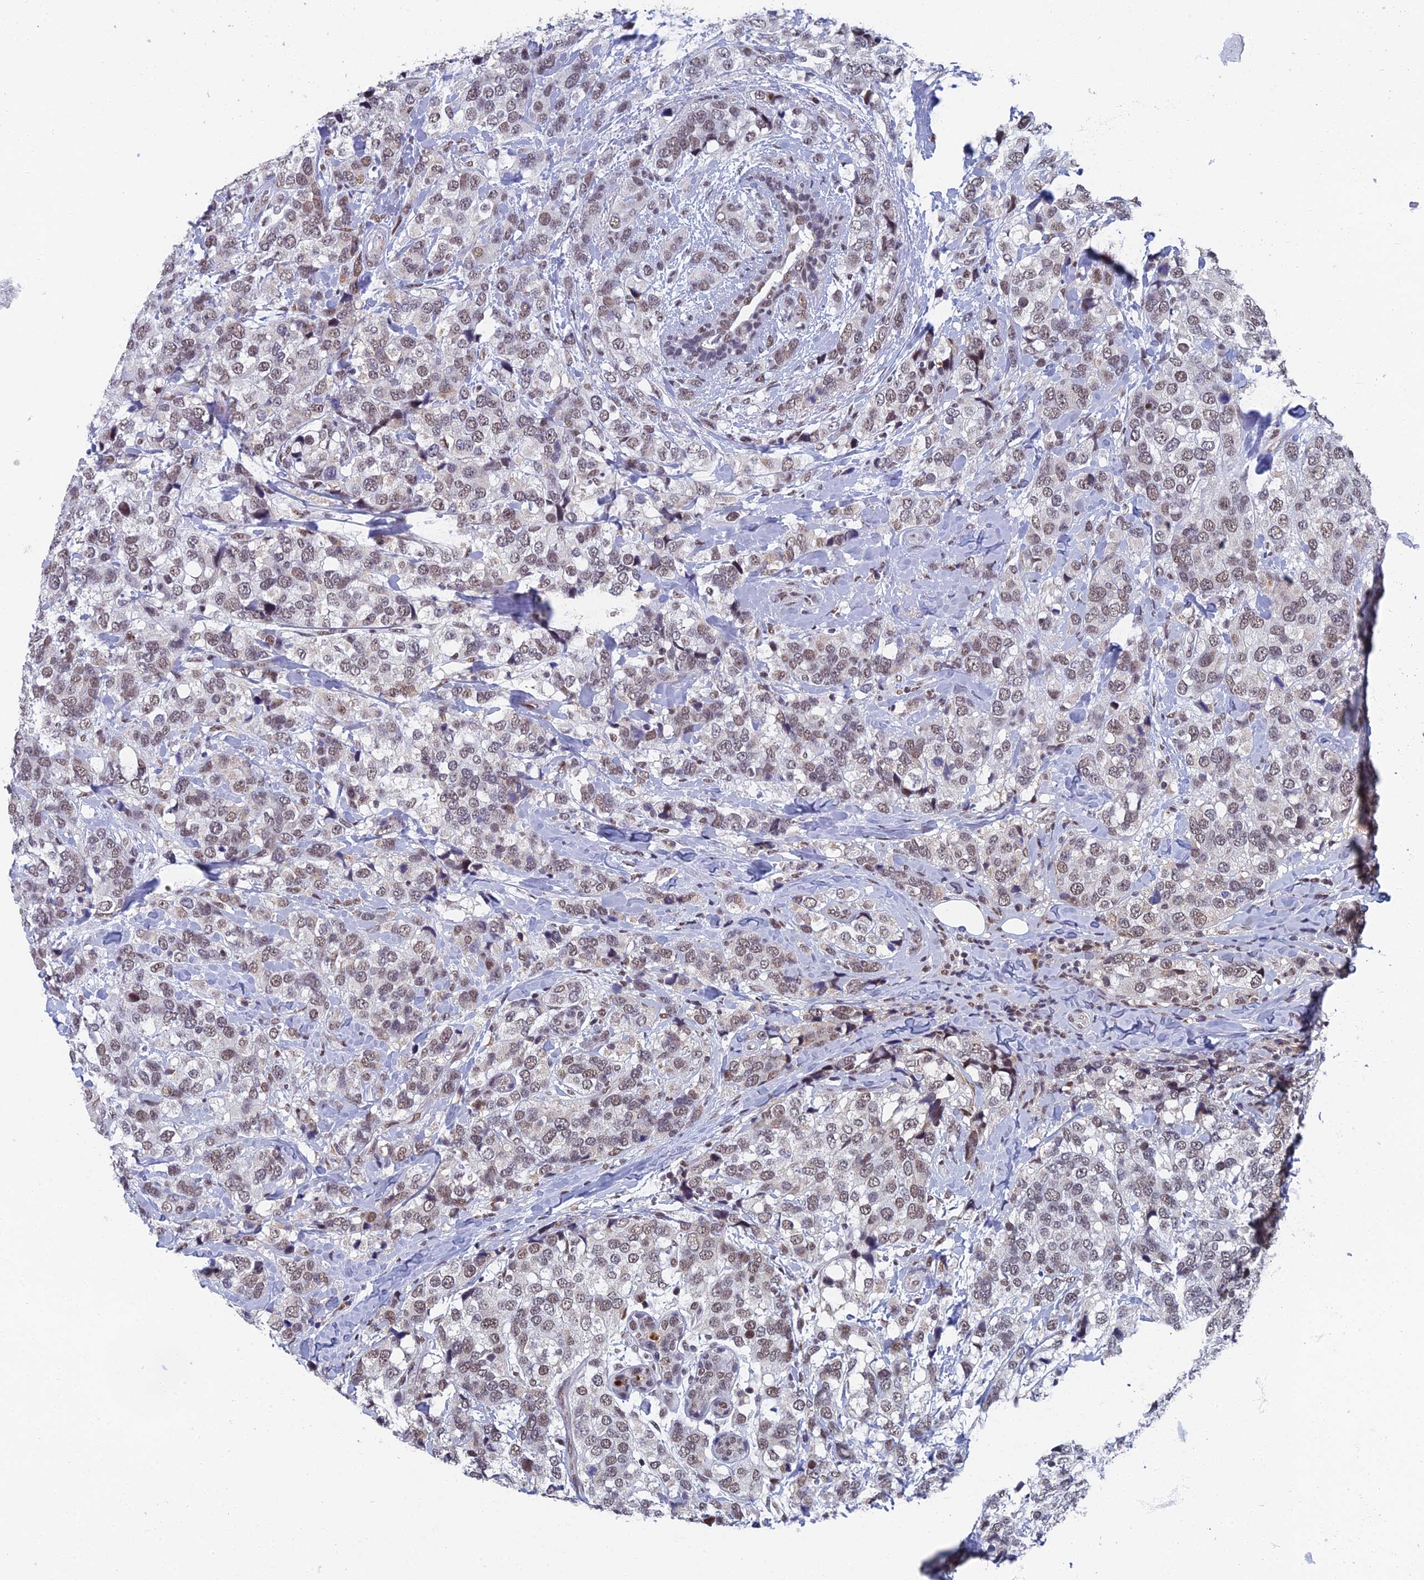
{"staining": {"intensity": "weak", "quantity": ">75%", "location": "nuclear"}, "tissue": "breast cancer", "cell_type": "Tumor cells", "image_type": "cancer", "snomed": [{"axis": "morphology", "description": "Lobular carcinoma"}, {"axis": "topography", "description": "Breast"}], "caption": "High-magnification brightfield microscopy of breast lobular carcinoma stained with DAB (3,3'-diaminobenzidine) (brown) and counterstained with hematoxylin (blue). tumor cells exhibit weak nuclear staining is identified in about>75% of cells.", "gene": "TAF13", "patient": {"sex": "female", "age": 59}}